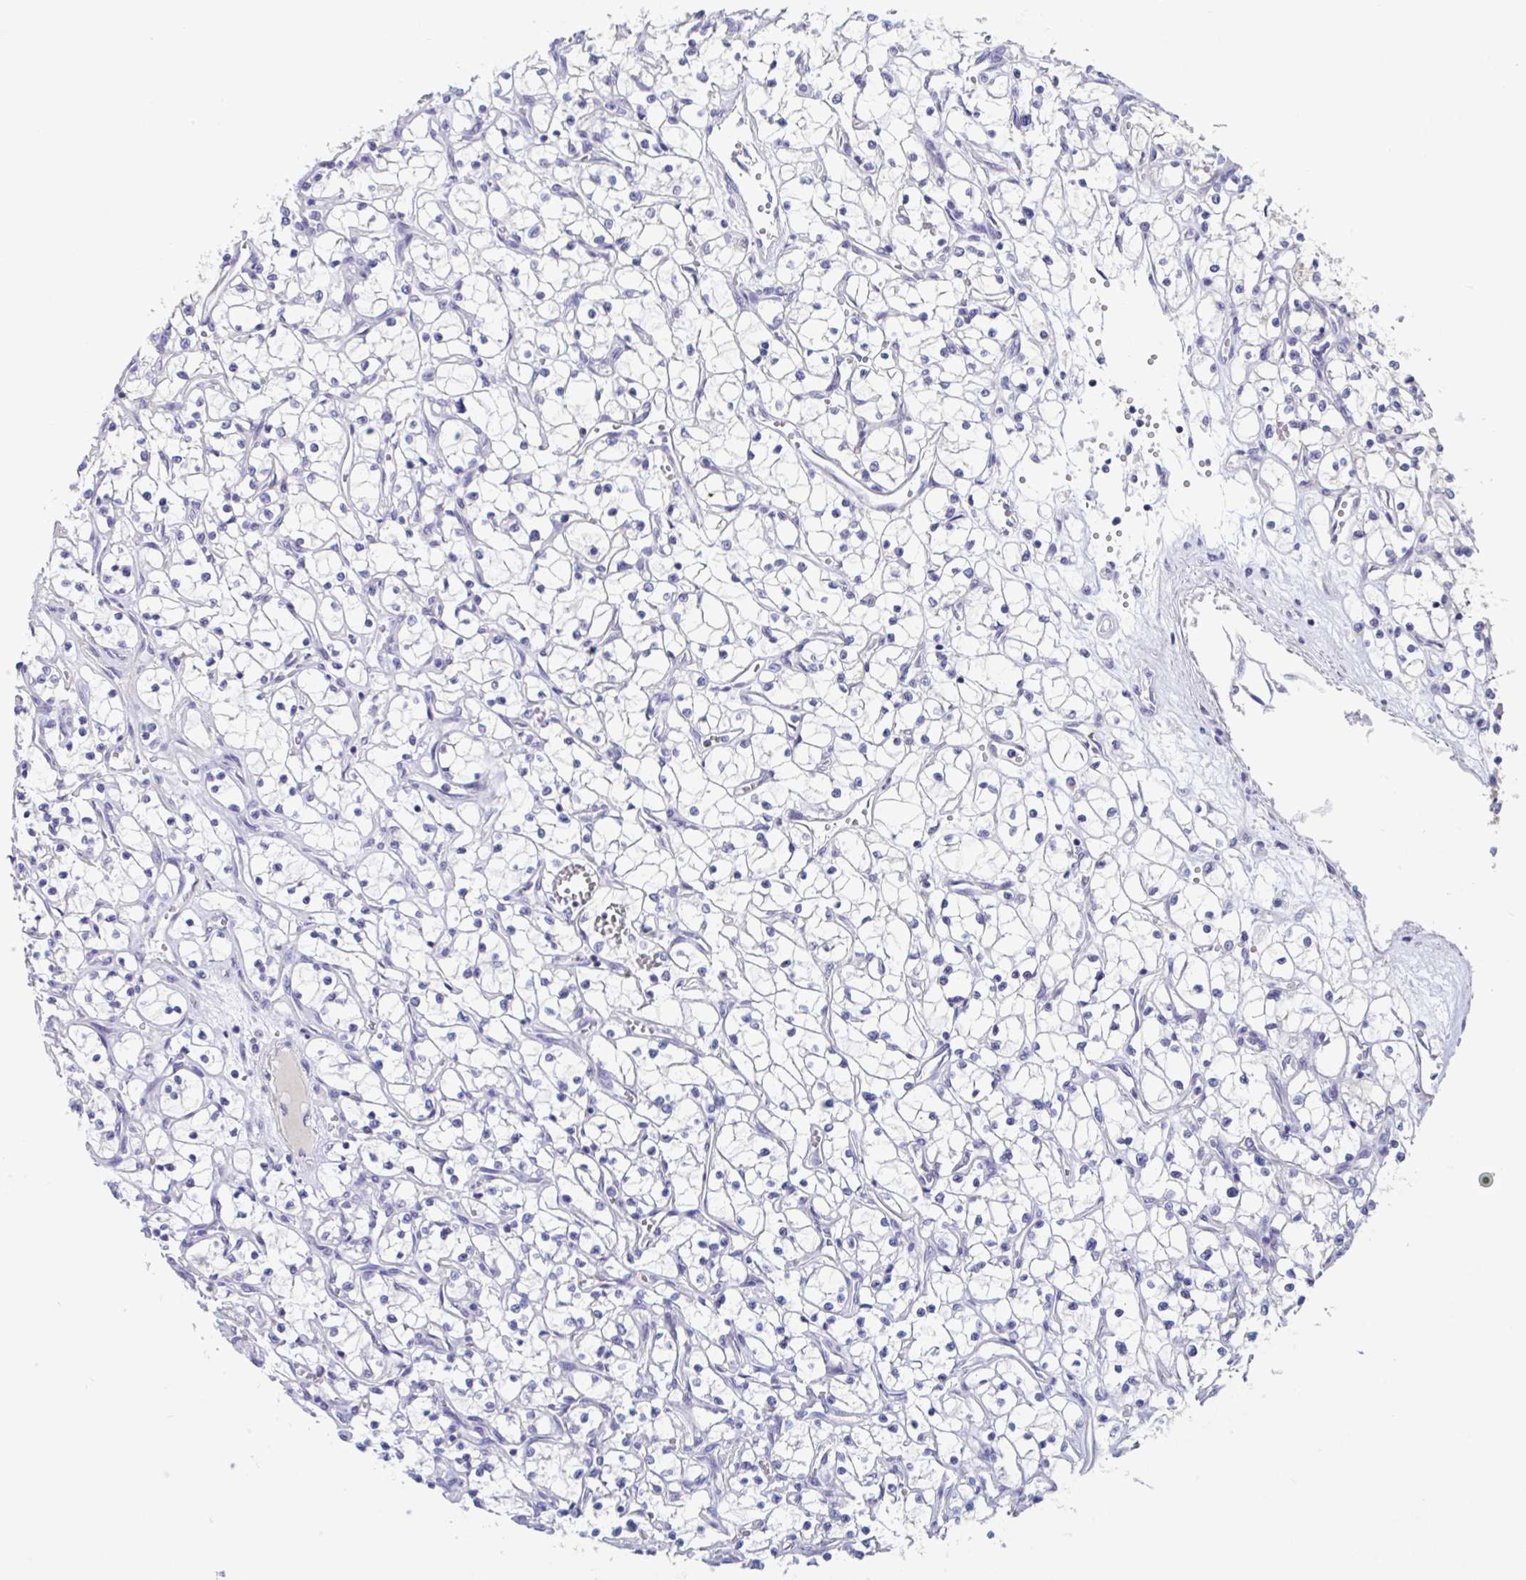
{"staining": {"intensity": "negative", "quantity": "none", "location": "none"}, "tissue": "renal cancer", "cell_type": "Tumor cells", "image_type": "cancer", "snomed": [{"axis": "morphology", "description": "Adenocarcinoma, NOS"}, {"axis": "topography", "description": "Kidney"}], "caption": "Immunohistochemical staining of renal adenocarcinoma exhibits no significant positivity in tumor cells.", "gene": "UNKL", "patient": {"sex": "female", "age": 69}}